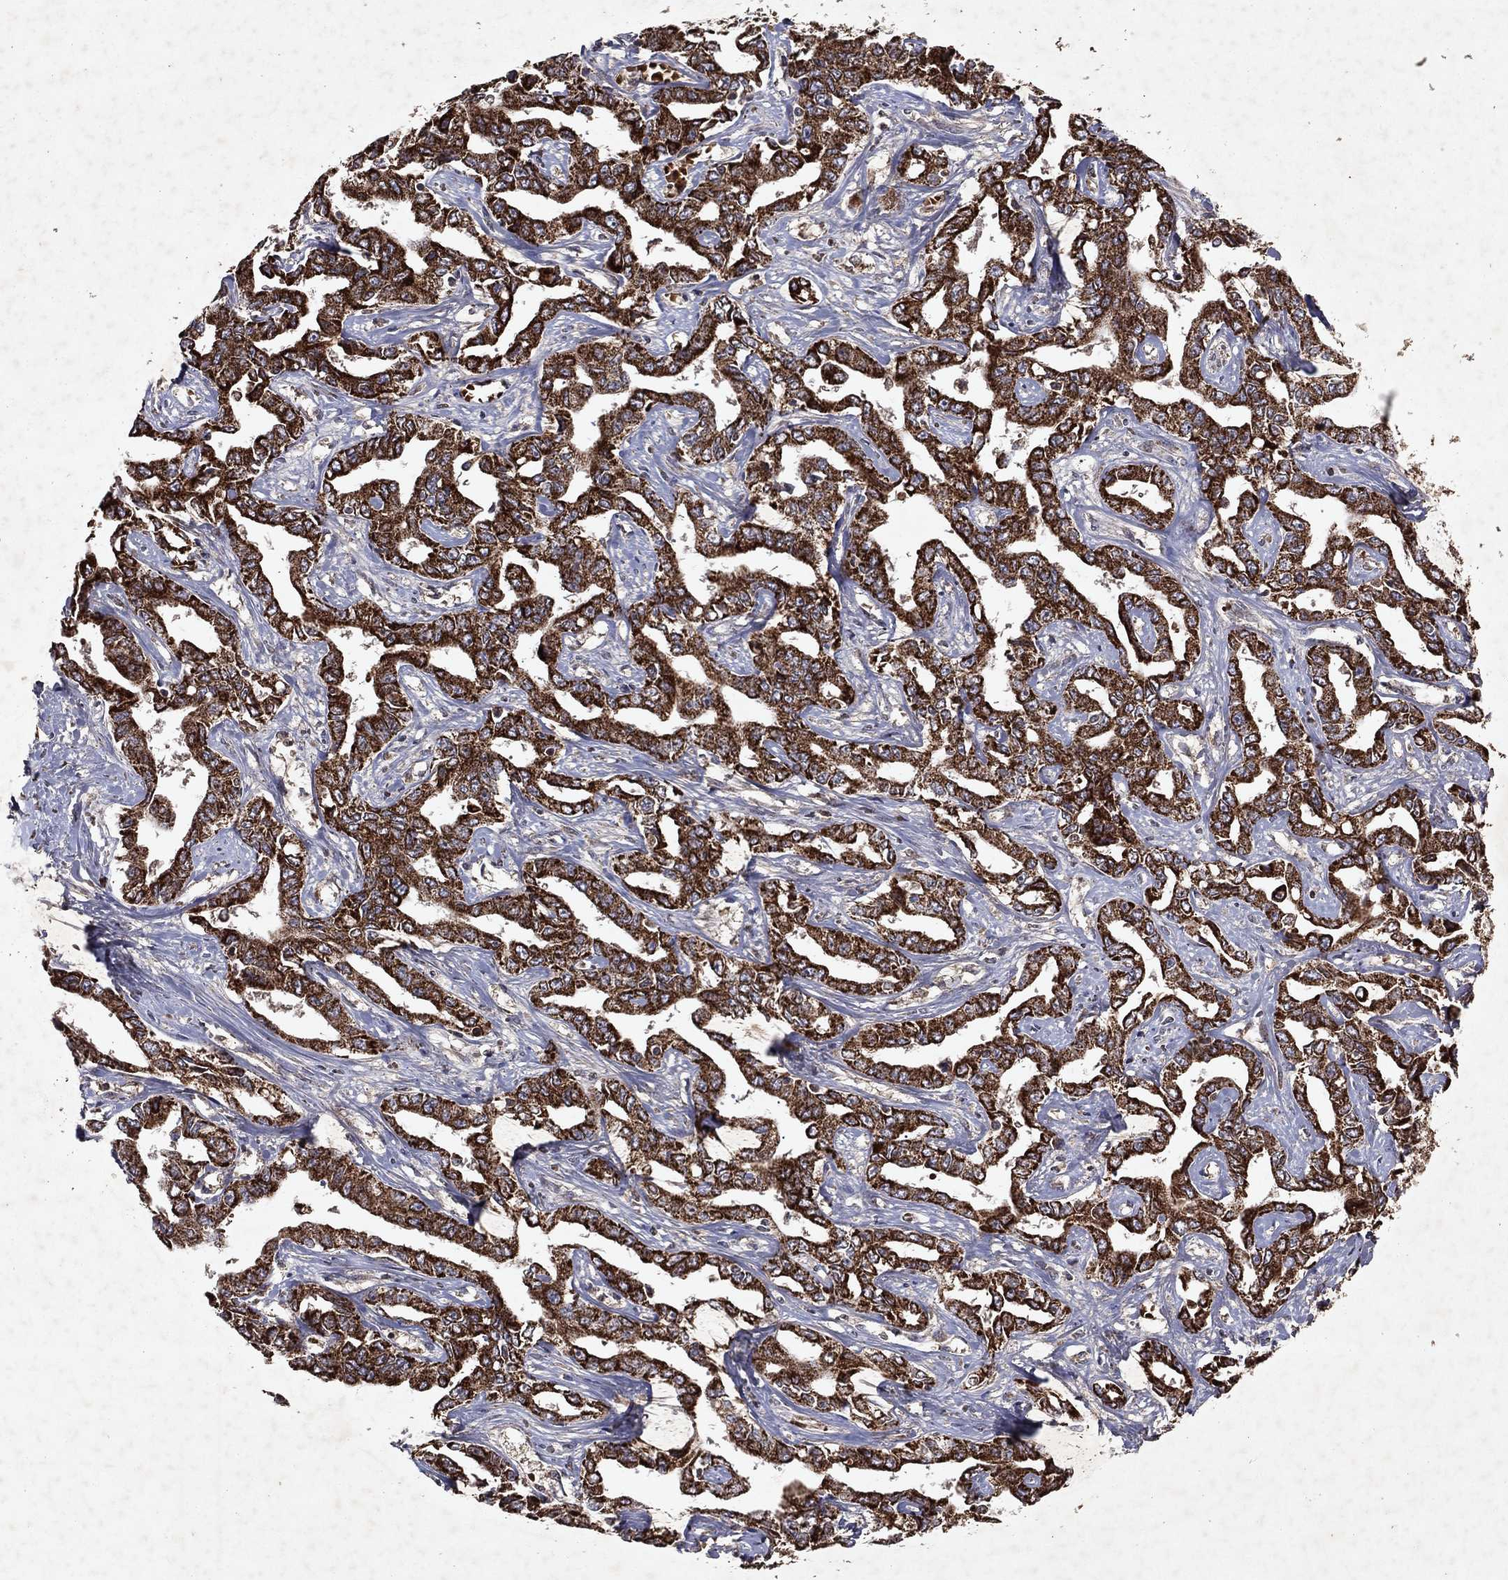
{"staining": {"intensity": "strong", "quantity": ">75%", "location": "cytoplasmic/membranous"}, "tissue": "liver cancer", "cell_type": "Tumor cells", "image_type": "cancer", "snomed": [{"axis": "morphology", "description": "Cholangiocarcinoma"}, {"axis": "topography", "description": "Liver"}], "caption": "Tumor cells display strong cytoplasmic/membranous staining in approximately >75% of cells in liver cancer.", "gene": "PYROXD2", "patient": {"sex": "male", "age": 59}}